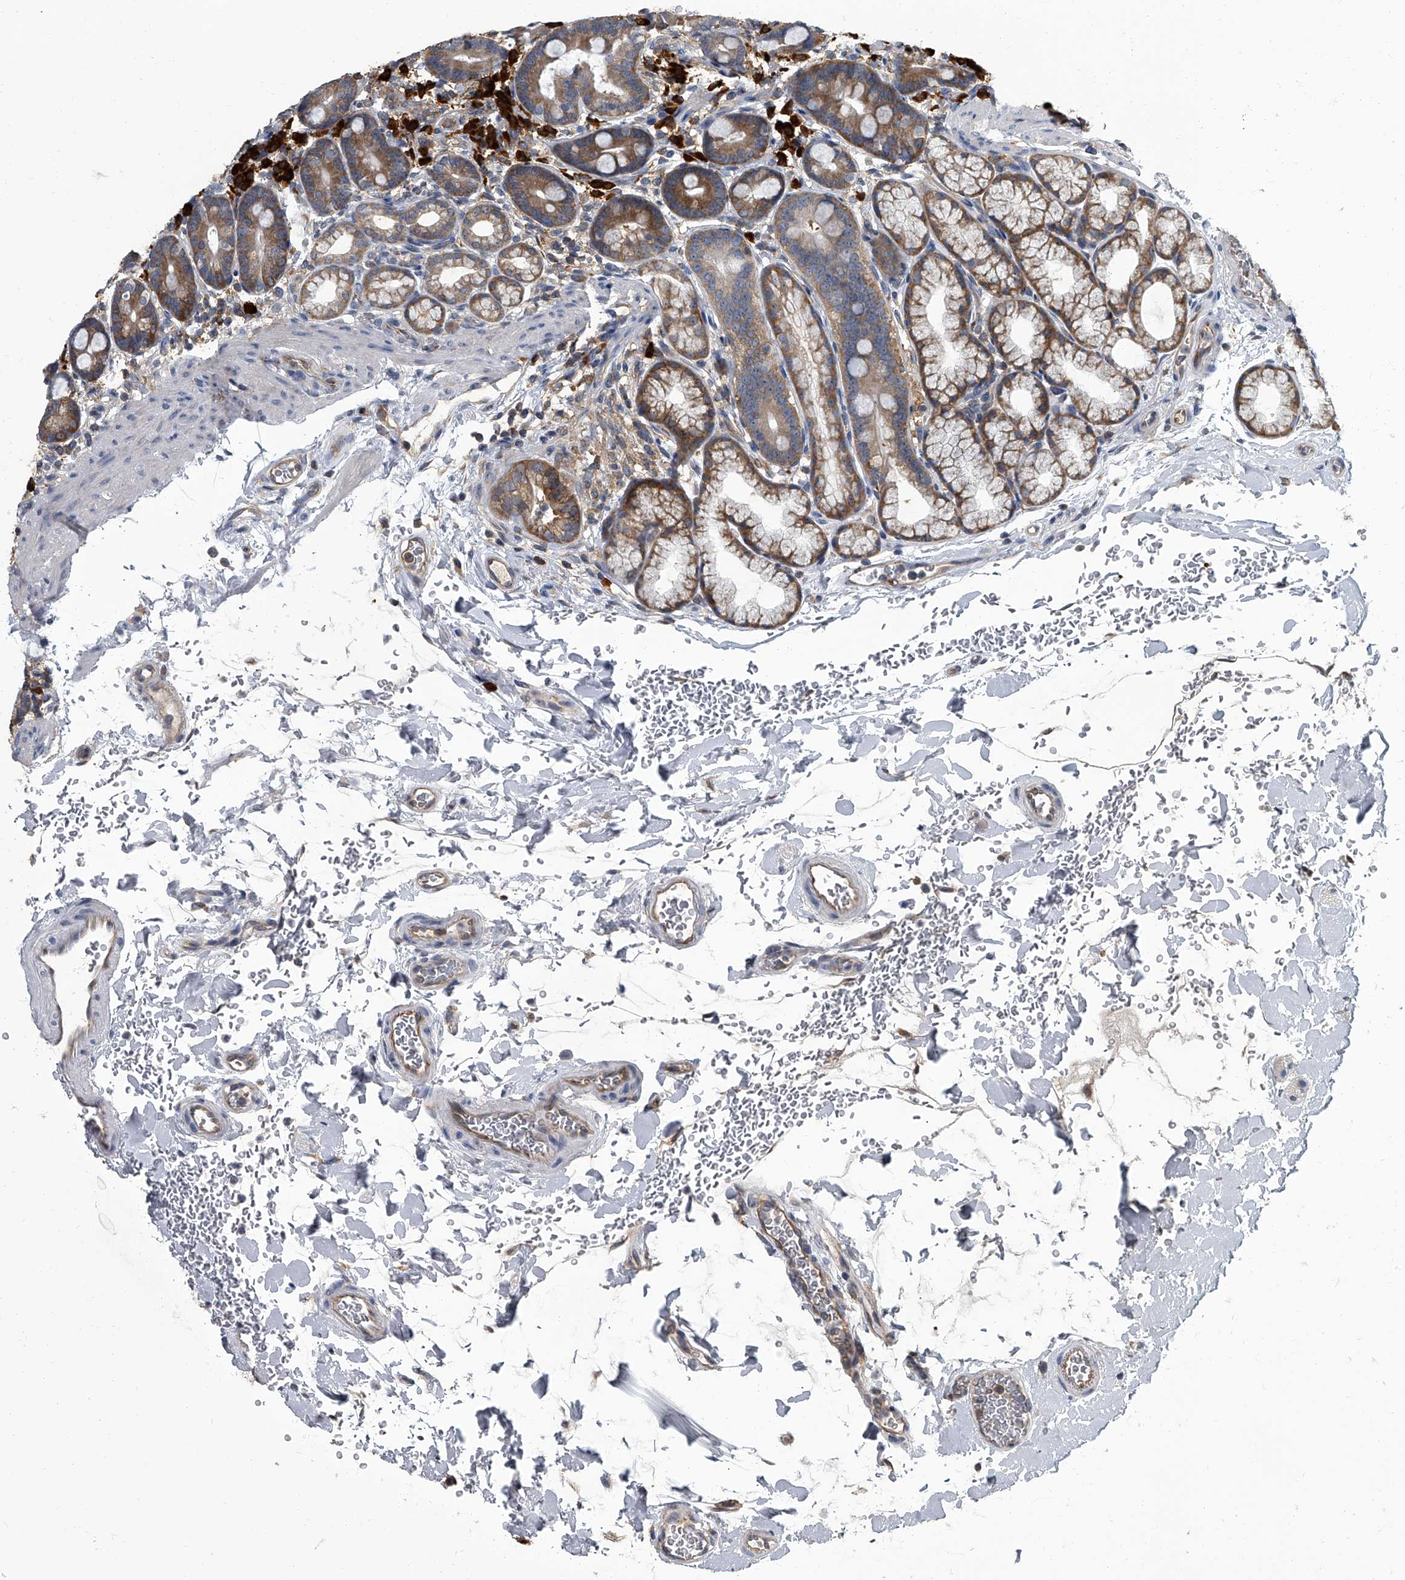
{"staining": {"intensity": "moderate", "quantity": "25%-75%", "location": "cytoplasmic/membranous"}, "tissue": "duodenum", "cell_type": "Glandular cells", "image_type": "normal", "snomed": [{"axis": "morphology", "description": "Normal tissue, NOS"}, {"axis": "topography", "description": "Duodenum"}], "caption": "A high-resolution image shows IHC staining of normal duodenum, which demonstrates moderate cytoplasmic/membranous expression in about 25%-75% of glandular cells. (IHC, brightfield microscopy, high magnification).", "gene": "CDV3", "patient": {"sex": "male", "age": 54}}